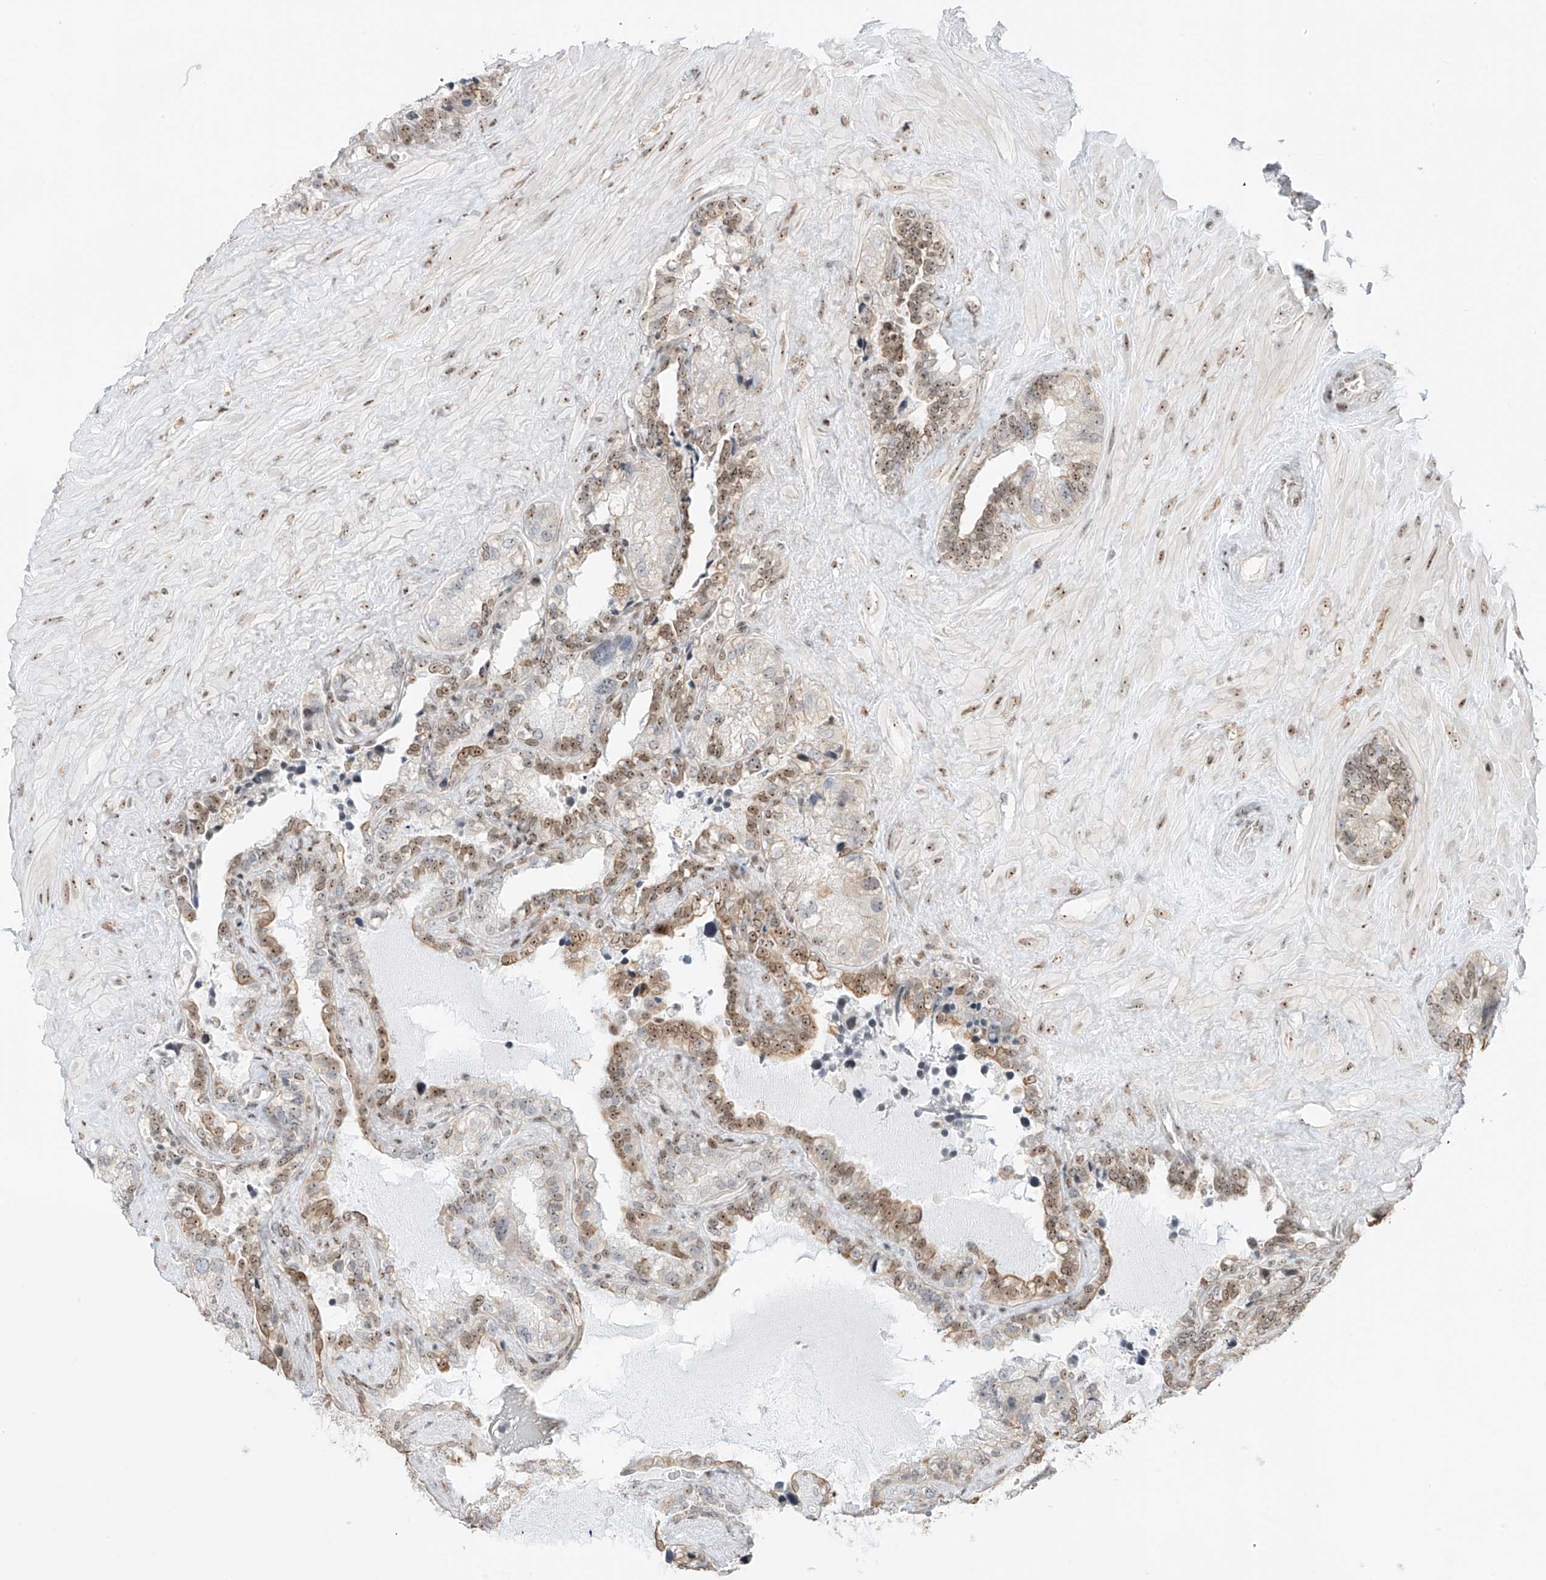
{"staining": {"intensity": "moderate", "quantity": "25%-75%", "location": "nuclear"}, "tissue": "seminal vesicle", "cell_type": "Glandular cells", "image_type": "normal", "snomed": [{"axis": "morphology", "description": "Normal tissue, NOS"}, {"axis": "topography", "description": "Prostate"}, {"axis": "topography", "description": "Seminal veicle"}], "caption": "Protein expression analysis of unremarkable seminal vesicle shows moderate nuclear staining in approximately 25%-75% of glandular cells. The staining was performed using DAB (3,3'-diaminobenzidine), with brown indicating positive protein expression. Nuclei are stained blue with hematoxylin.", "gene": "ZNF512", "patient": {"sex": "male", "age": 68}}